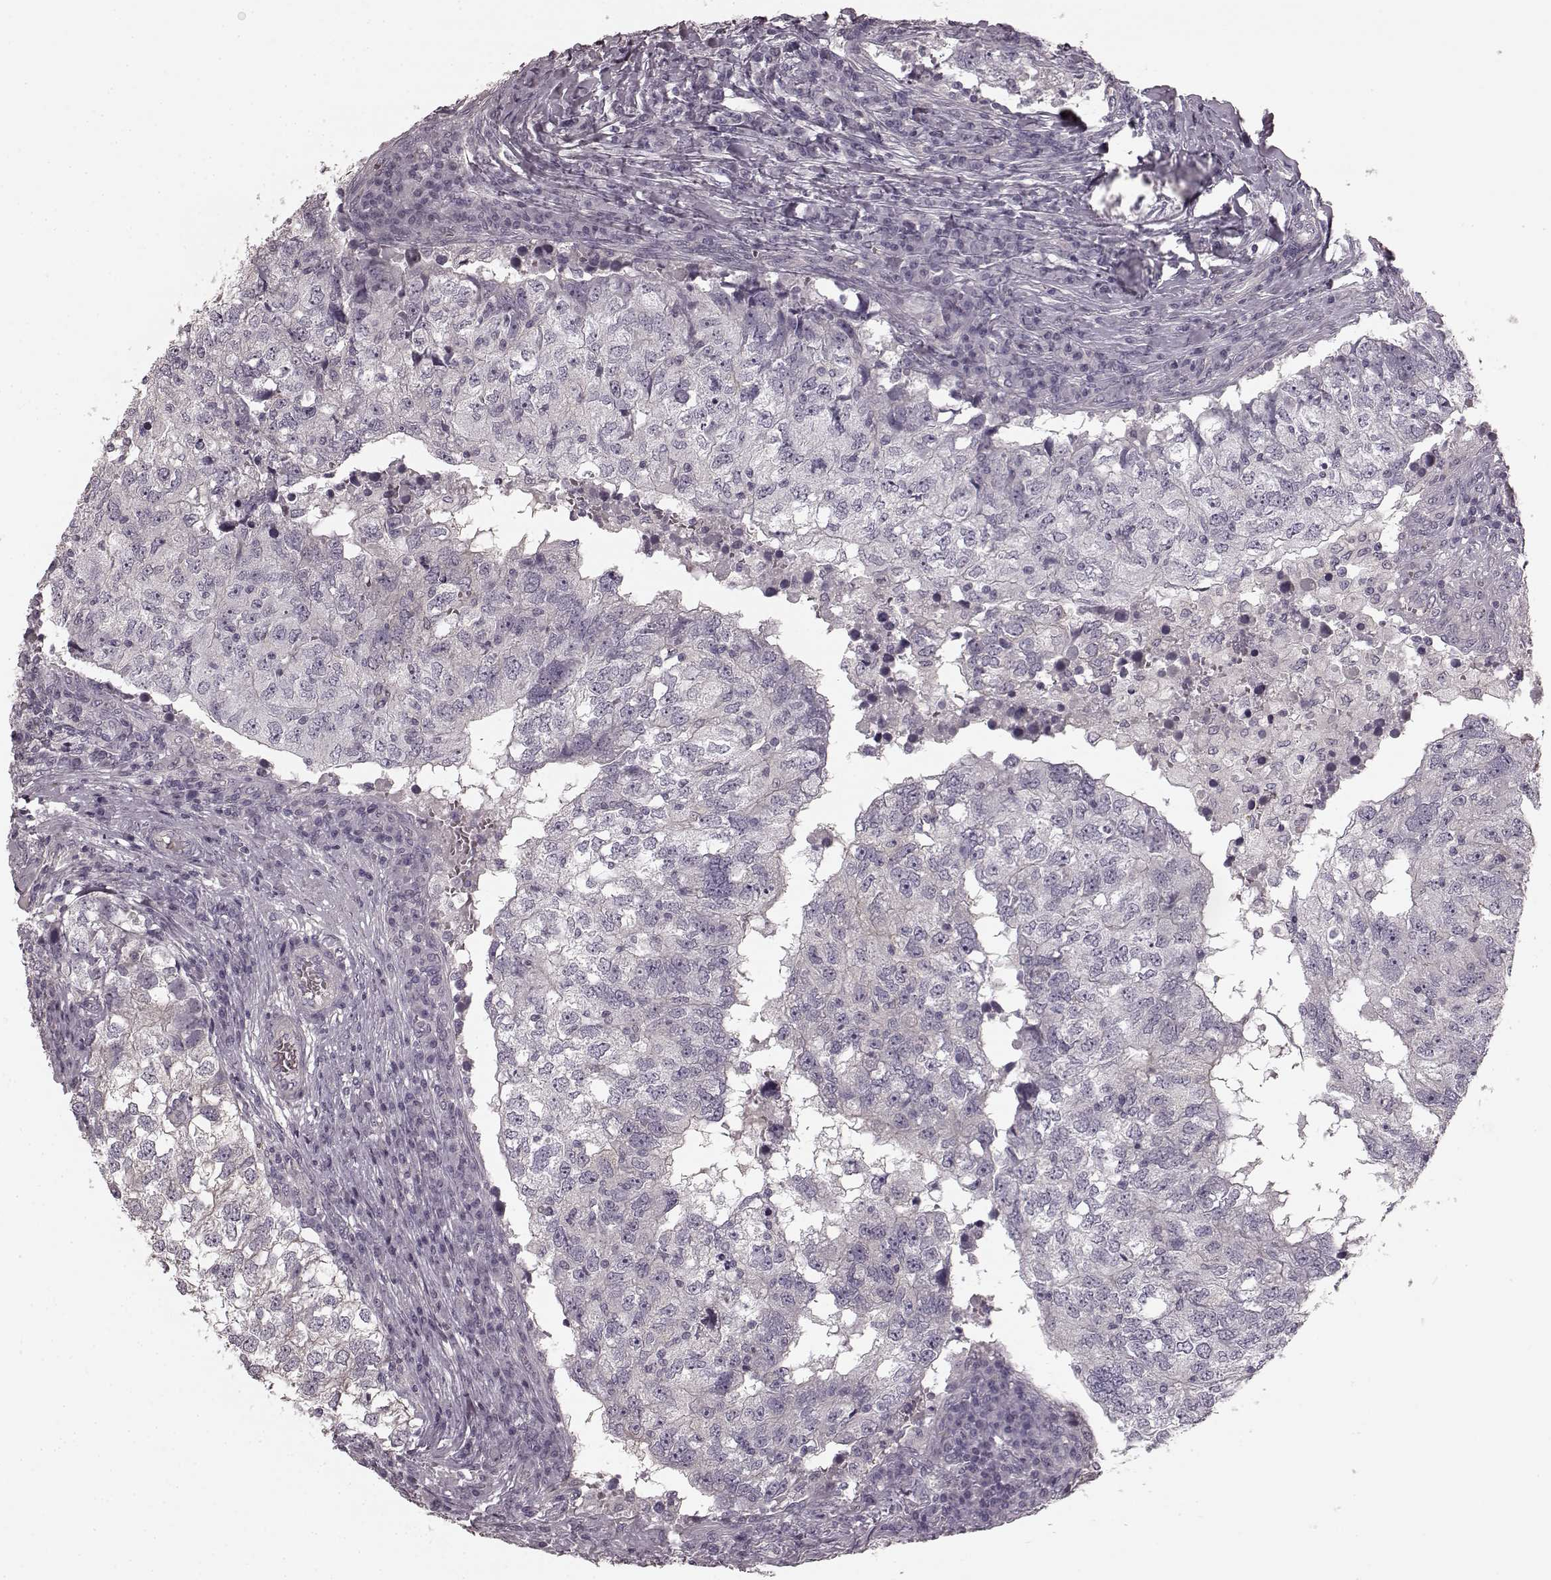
{"staining": {"intensity": "negative", "quantity": "none", "location": "none"}, "tissue": "breast cancer", "cell_type": "Tumor cells", "image_type": "cancer", "snomed": [{"axis": "morphology", "description": "Duct carcinoma"}, {"axis": "topography", "description": "Breast"}], "caption": "Immunohistochemistry (IHC) of human breast invasive ductal carcinoma shows no expression in tumor cells.", "gene": "PRKCE", "patient": {"sex": "female", "age": 30}}